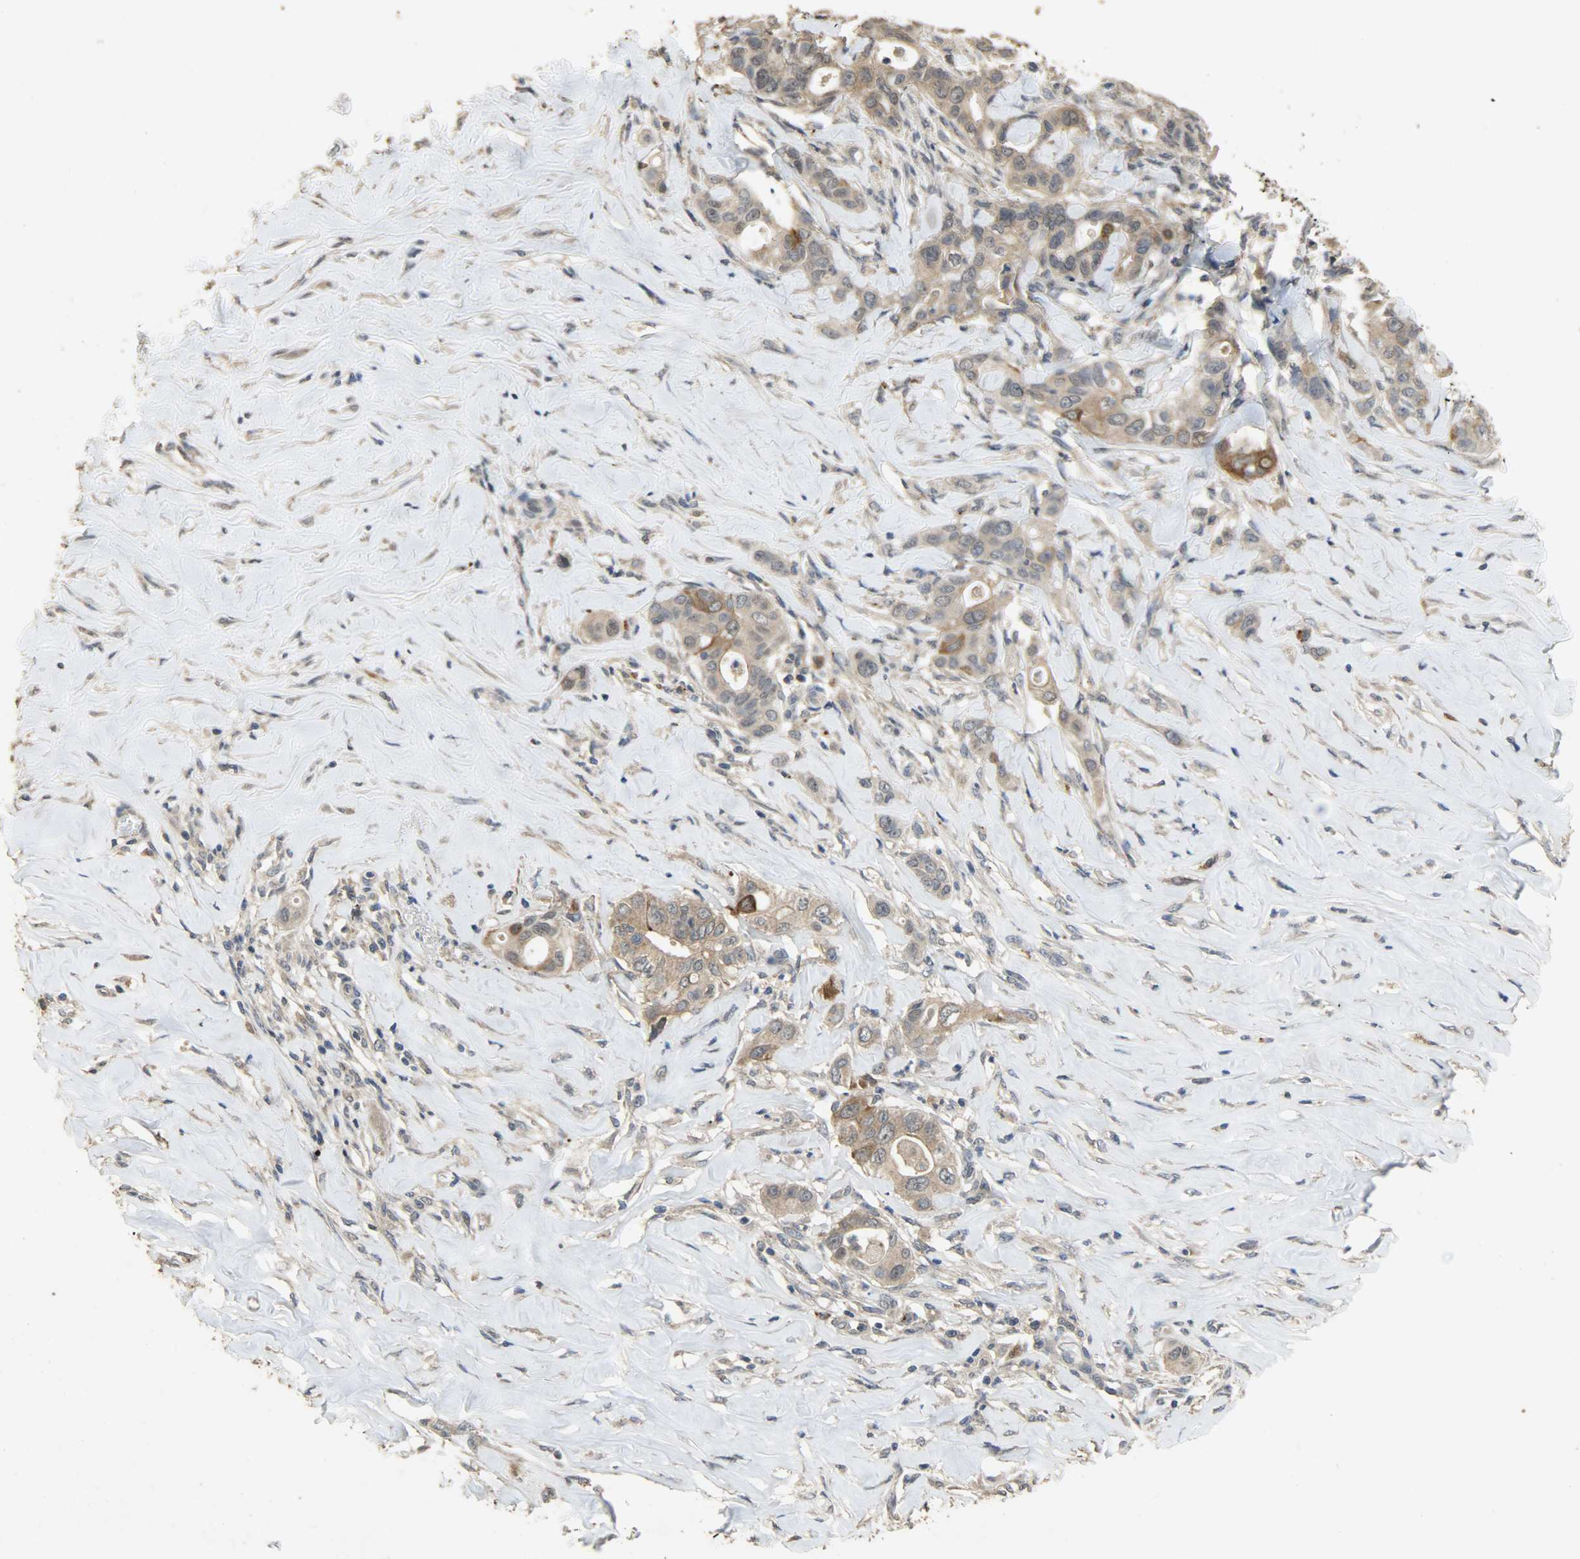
{"staining": {"intensity": "weak", "quantity": ">75%", "location": "cytoplasmic/membranous"}, "tissue": "liver cancer", "cell_type": "Tumor cells", "image_type": "cancer", "snomed": [{"axis": "morphology", "description": "Cholangiocarcinoma"}, {"axis": "topography", "description": "Liver"}], "caption": "The image demonstrates staining of liver cancer (cholangiocarcinoma), revealing weak cytoplasmic/membranous protein expression (brown color) within tumor cells.", "gene": "CDKN2C", "patient": {"sex": "female", "age": 67}}